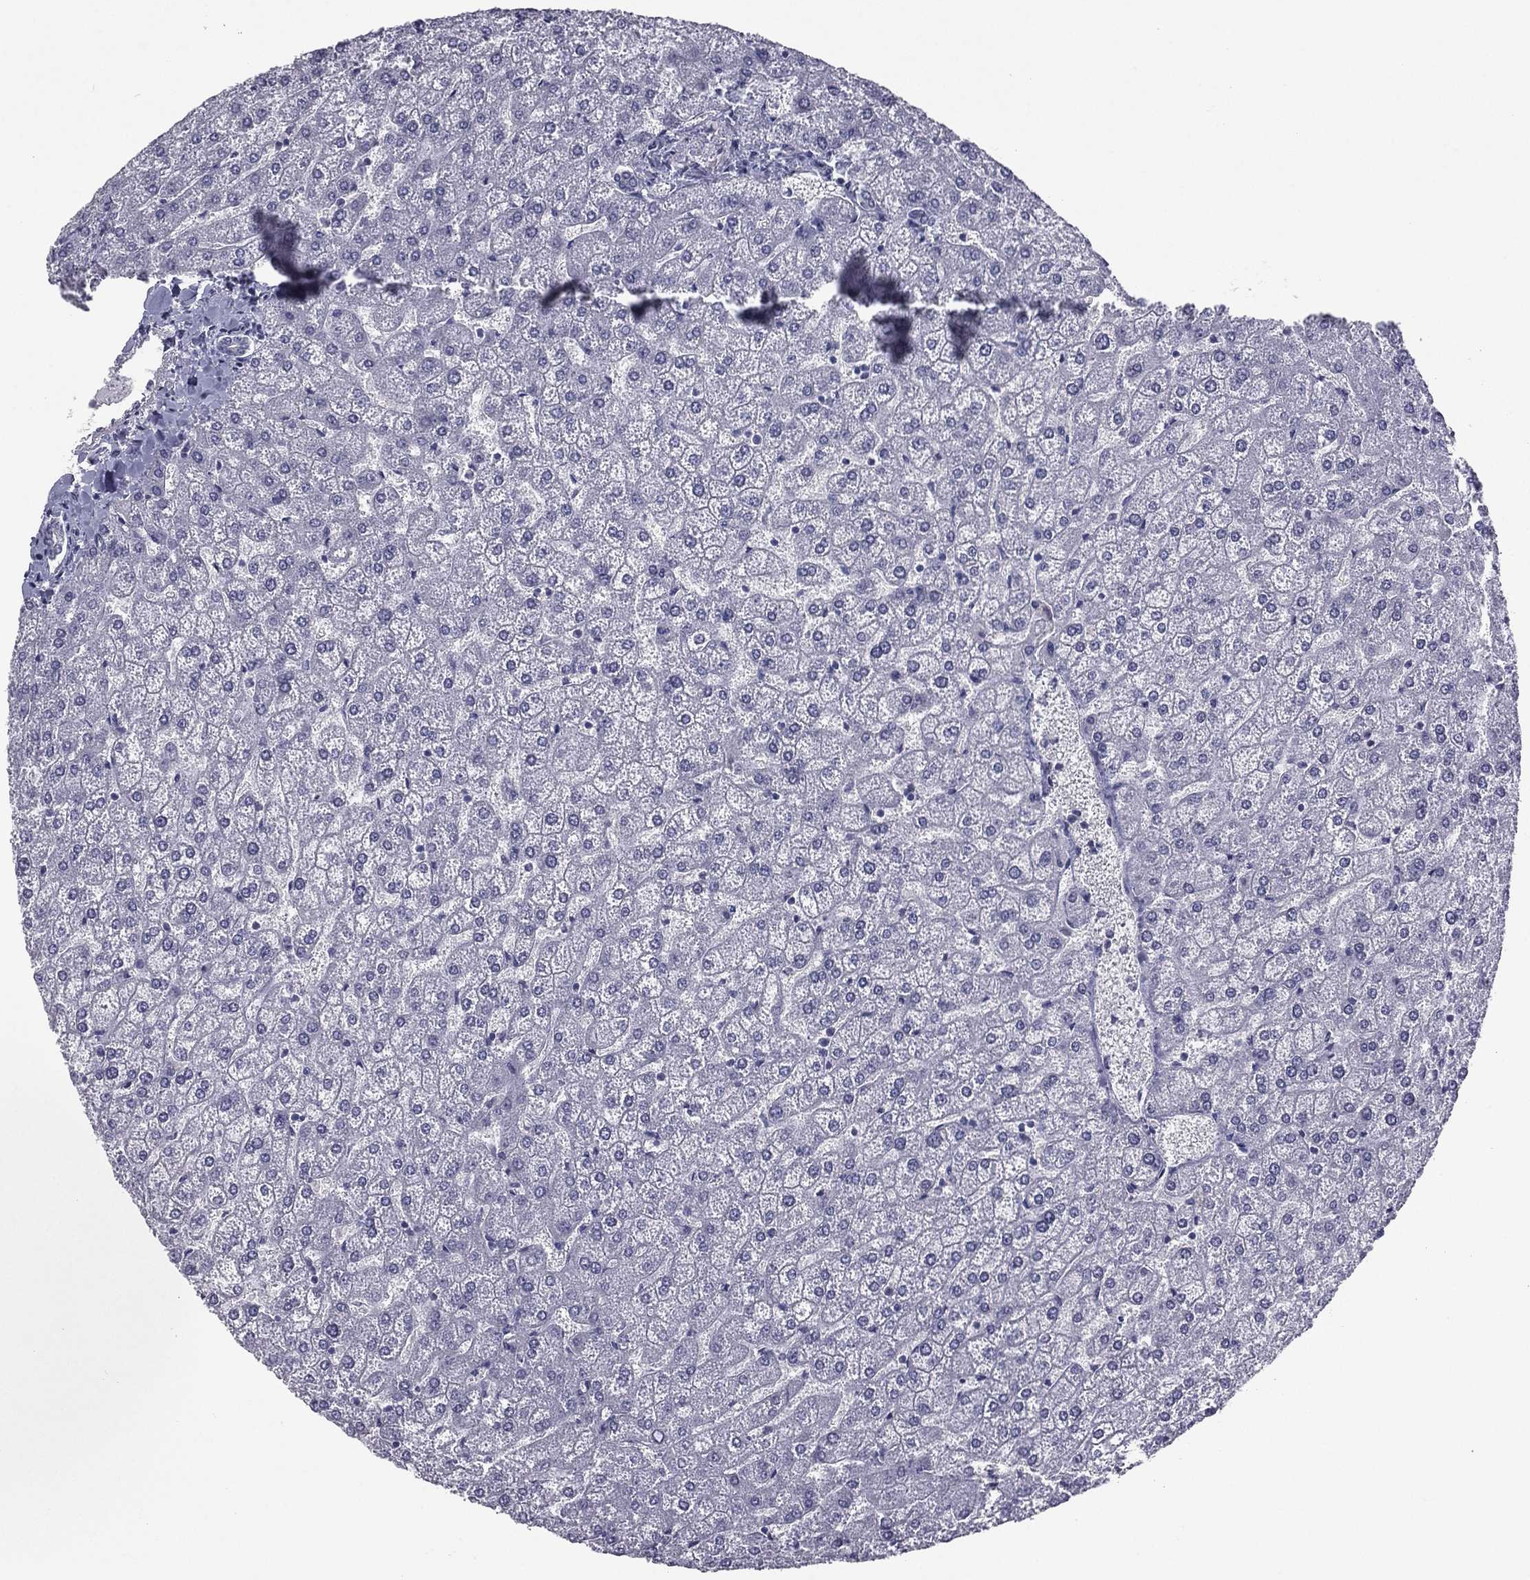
{"staining": {"intensity": "negative", "quantity": "none", "location": "none"}, "tissue": "liver", "cell_type": "Cholangiocytes", "image_type": "normal", "snomed": [{"axis": "morphology", "description": "Normal tissue, NOS"}, {"axis": "topography", "description": "Liver"}], "caption": "This is a photomicrograph of IHC staining of normal liver, which shows no positivity in cholangiocytes.", "gene": "ACTRT2", "patient": {"sex": "female", "age": 32}}